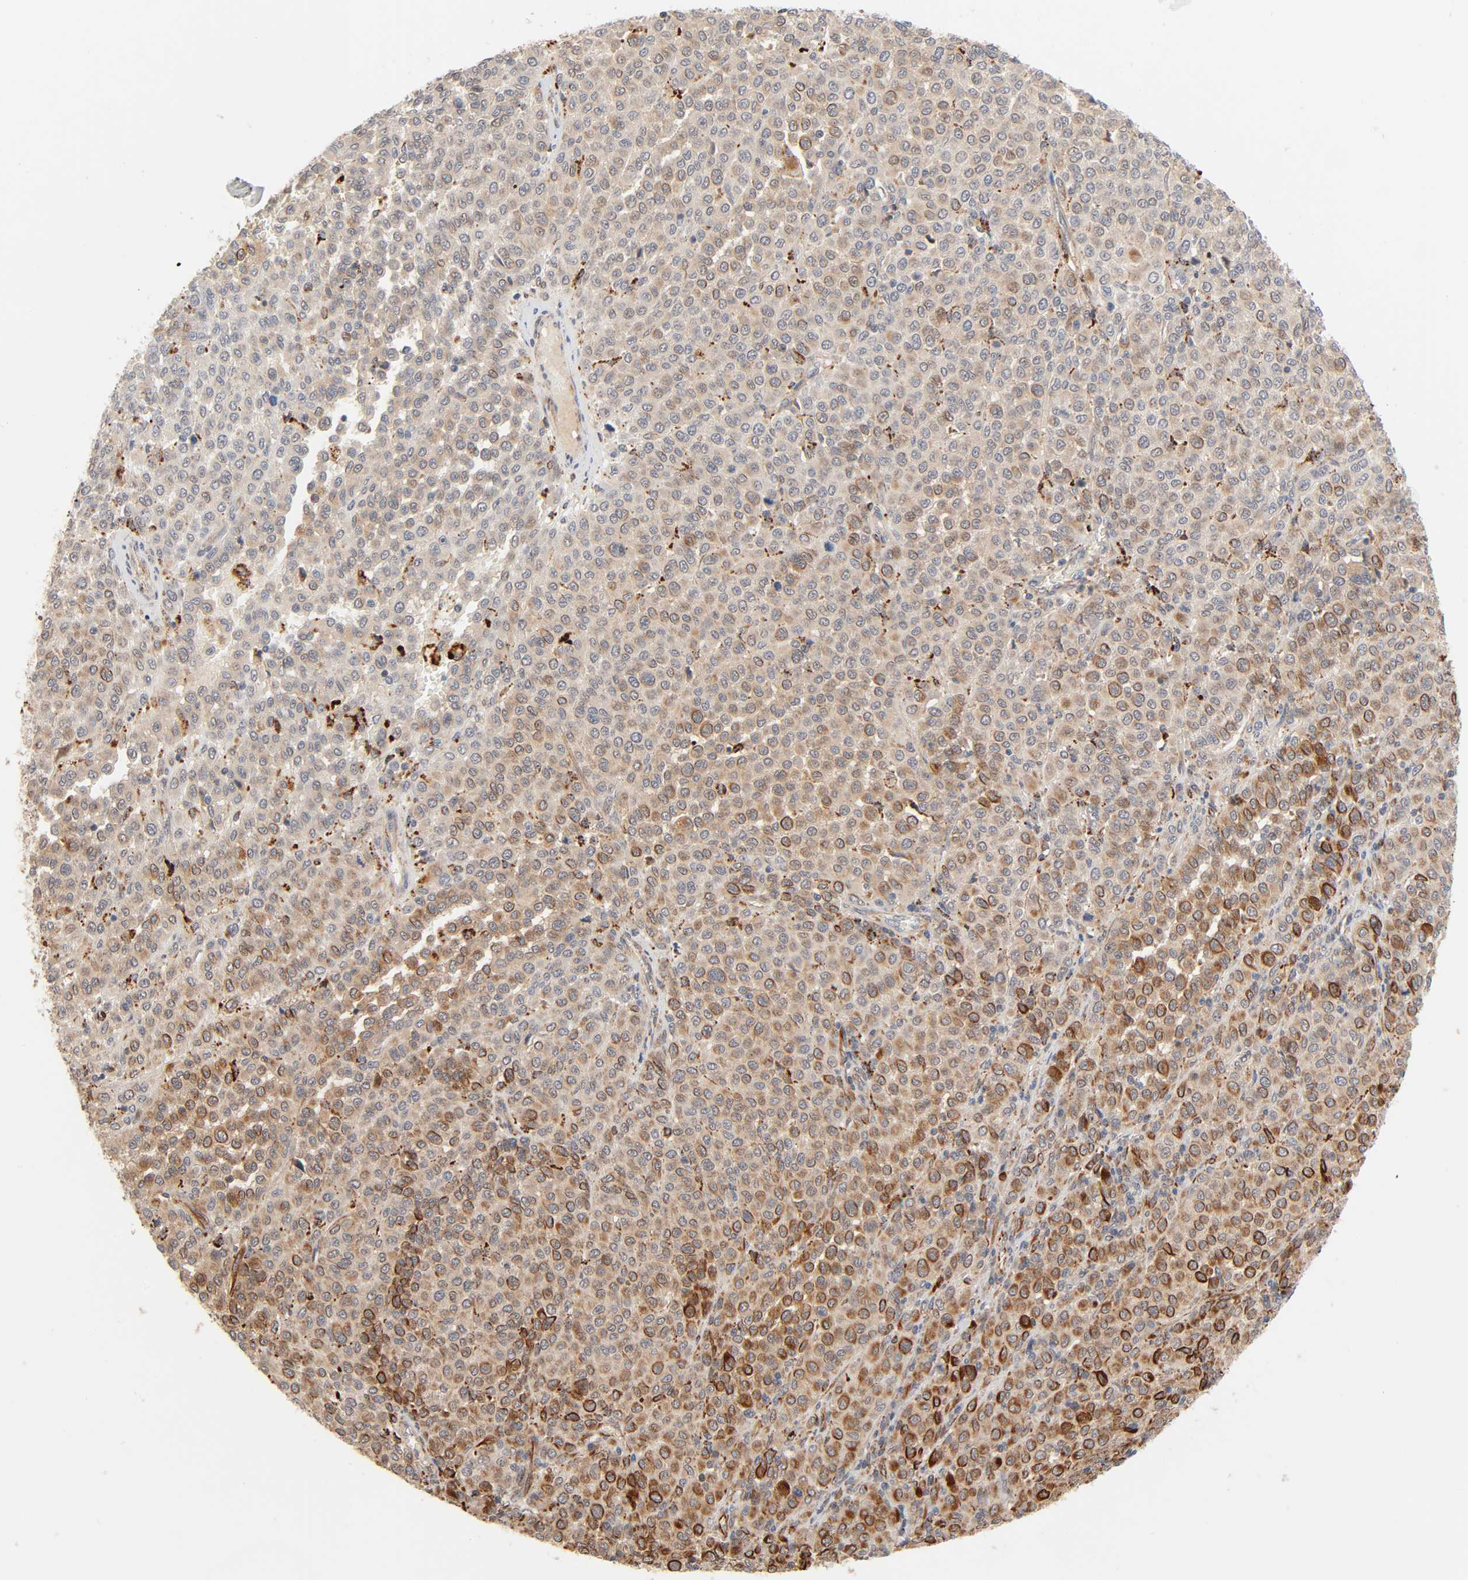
{"staining": {"intensity": "strong", "quantity": ">75%", "location": "cytoplasmic/membranous"}, "tissue": "melanoma", "cell_type": "Tumor cells", "image_type": "cancer", "snomed": [{"axis": "morphology", "description": "Malignant melanoma, Metastatic site"}, {"axis": "topography", "description": "Pancreas"}], "caption": "Protein staining of melanoma tissue exhibits strong cytoplasmic/membranous positivity in about >75% of tumor cells.", "gene": "REEP6", "patient": {"sex": "female", "age": 30}}